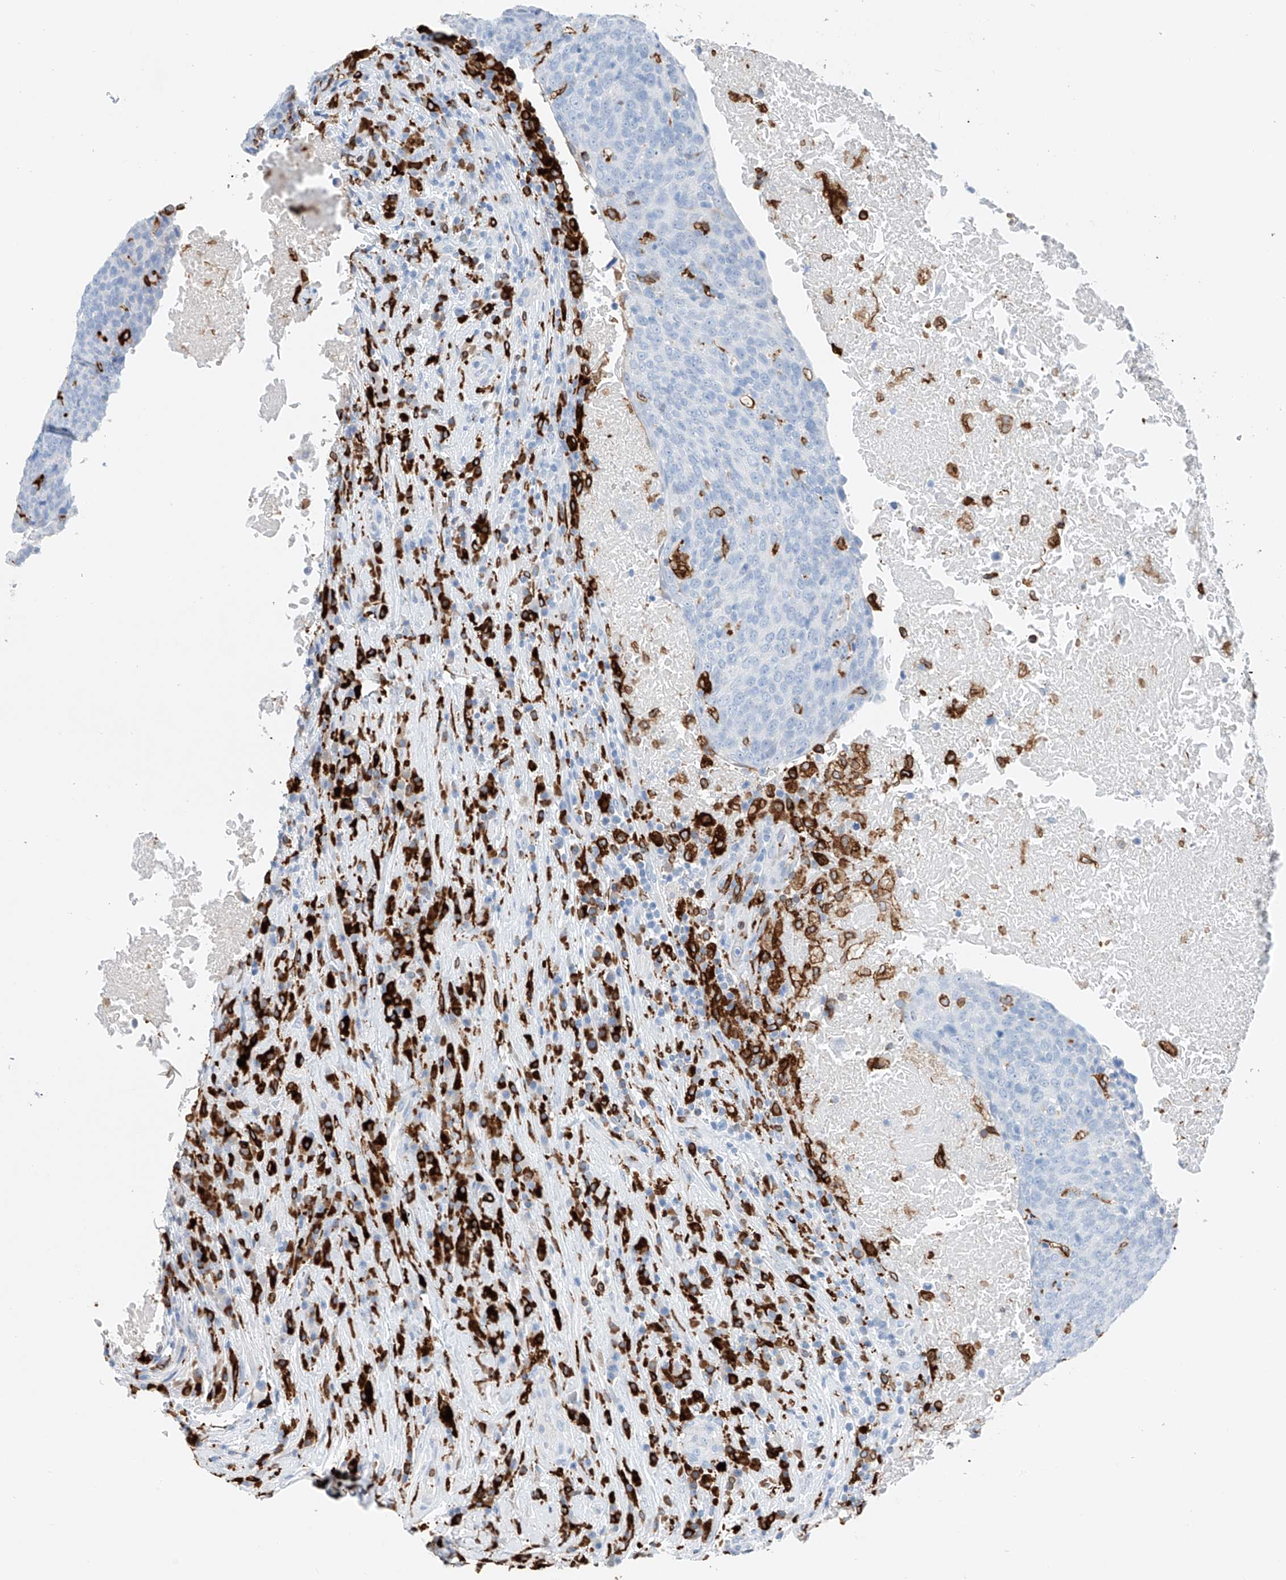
{"staining": {"intensity": "negative", "quantity": "none", "location": "none"}, "tissue": "head and neck cancer", "cell_type": "Tumor cells", "image_type": "cancer", "snomed": [{"axis": "morphology", "description": "Squamous cell carcinoma, NOS"}, {"axis": "morphology", "description": "Squamous cell carcinoma, metastatic, NOS"}, {"axis": "topography", "description": "Lymph node"}, {"axis": "topography", "description": "Head-Neck"}], "caption": "Squamous cell carcinoma (head and neck) was stained to show a protein in brown. There is no significant positivity in tumor cells.", "gene": "TBXAS1", "patient": {"sex": "male", "age": 62}}